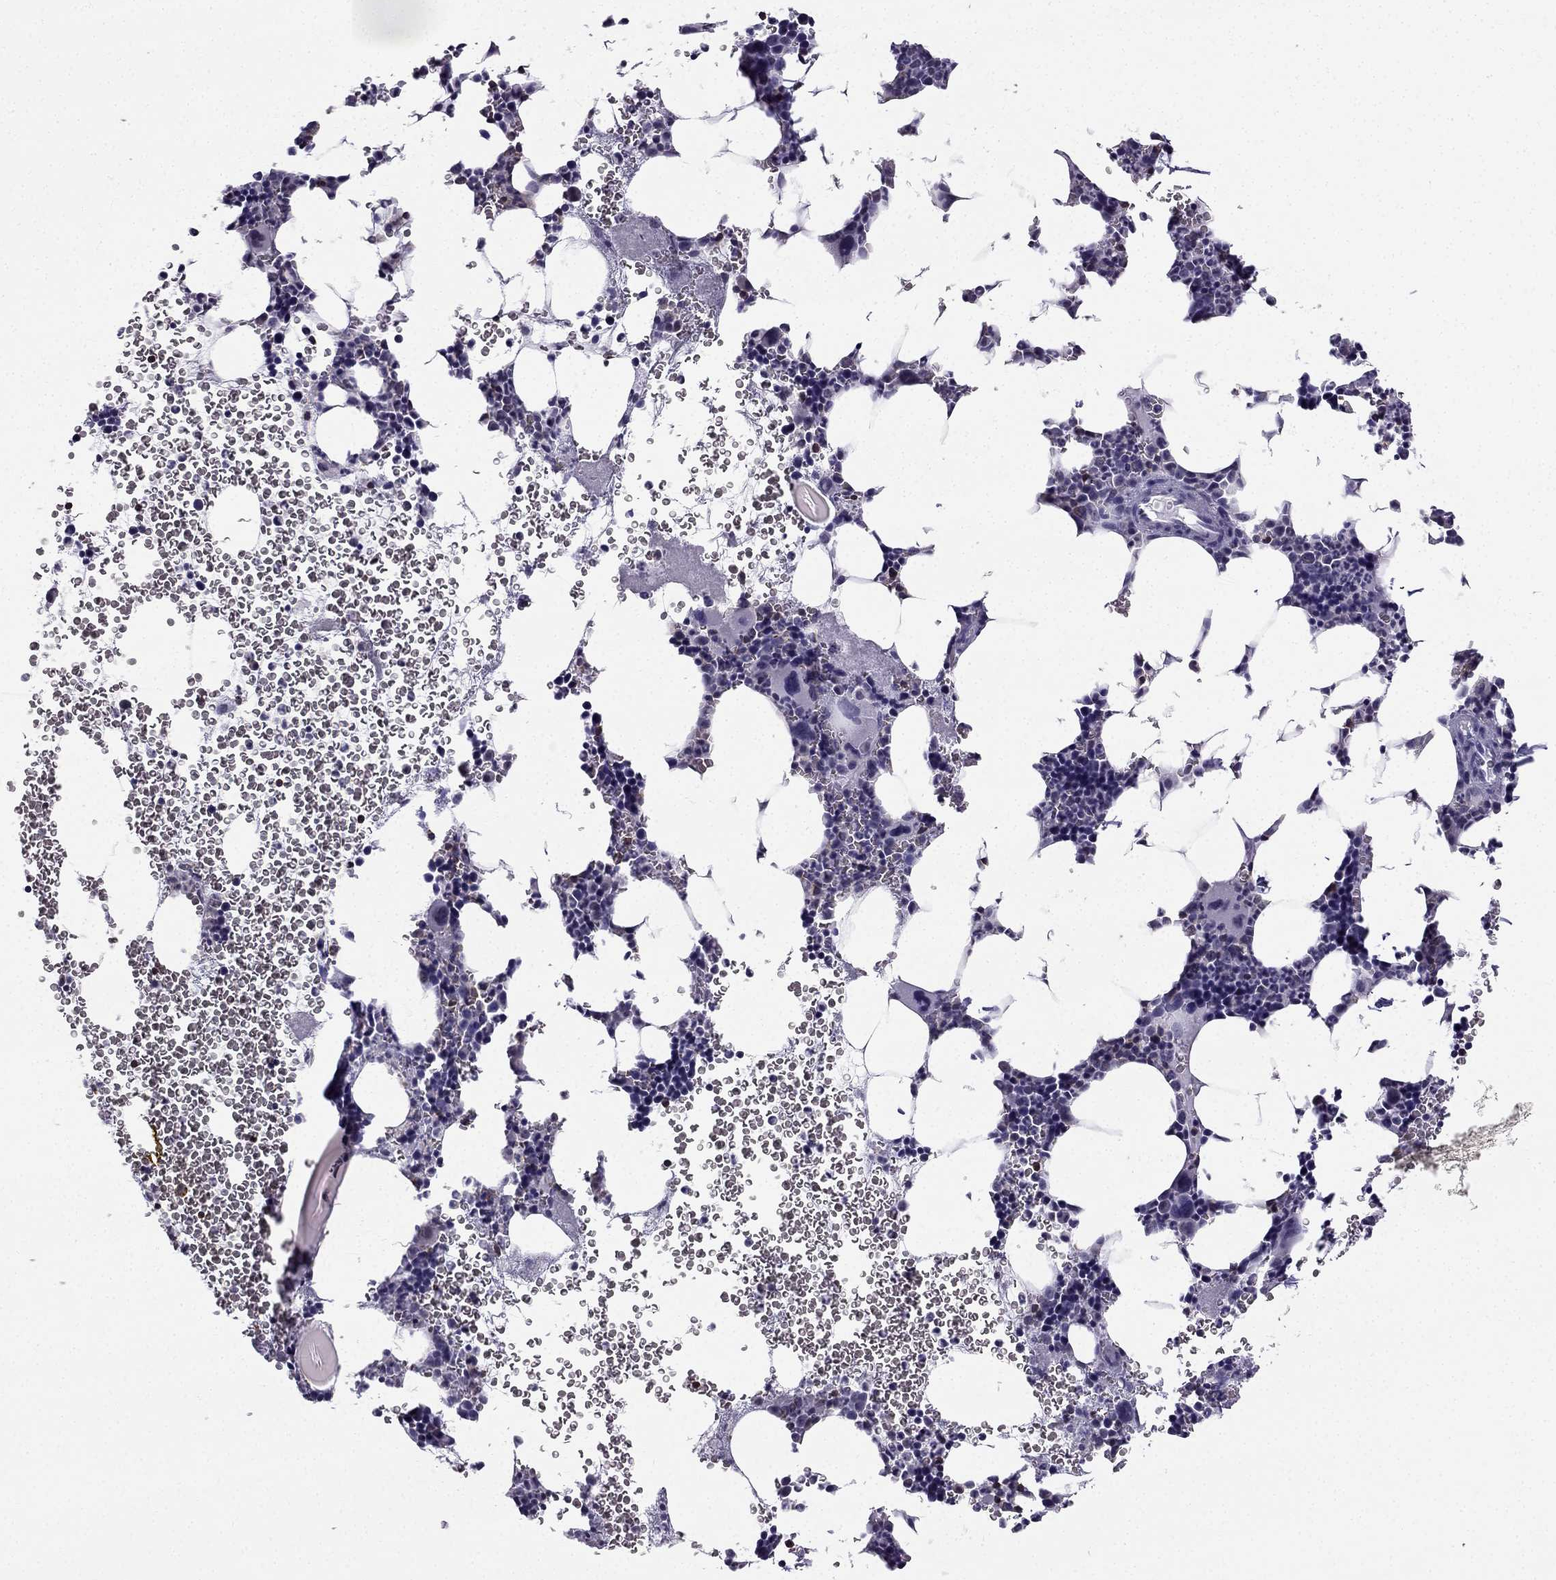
{"staining": {"intensity": "negative", "quantity": "none", "location": "none"}, "tissue": "bone marrow", "cell_type": "Hematopoietic cells", "image_type": "normal", "snomed": [{"axis": "morphology", "description": "Normal tissue, NOS"}, {"axis": "topography", "description": "Bone marrow"}], "caption": "High power microscopy histopathology image of an immunohistochemistry (IHC) image of normal bone marrow, revealing no significant positivity in hematopoietic cells.", "gene": "CCK", "patient": {"sex": "male", "age": 44}}